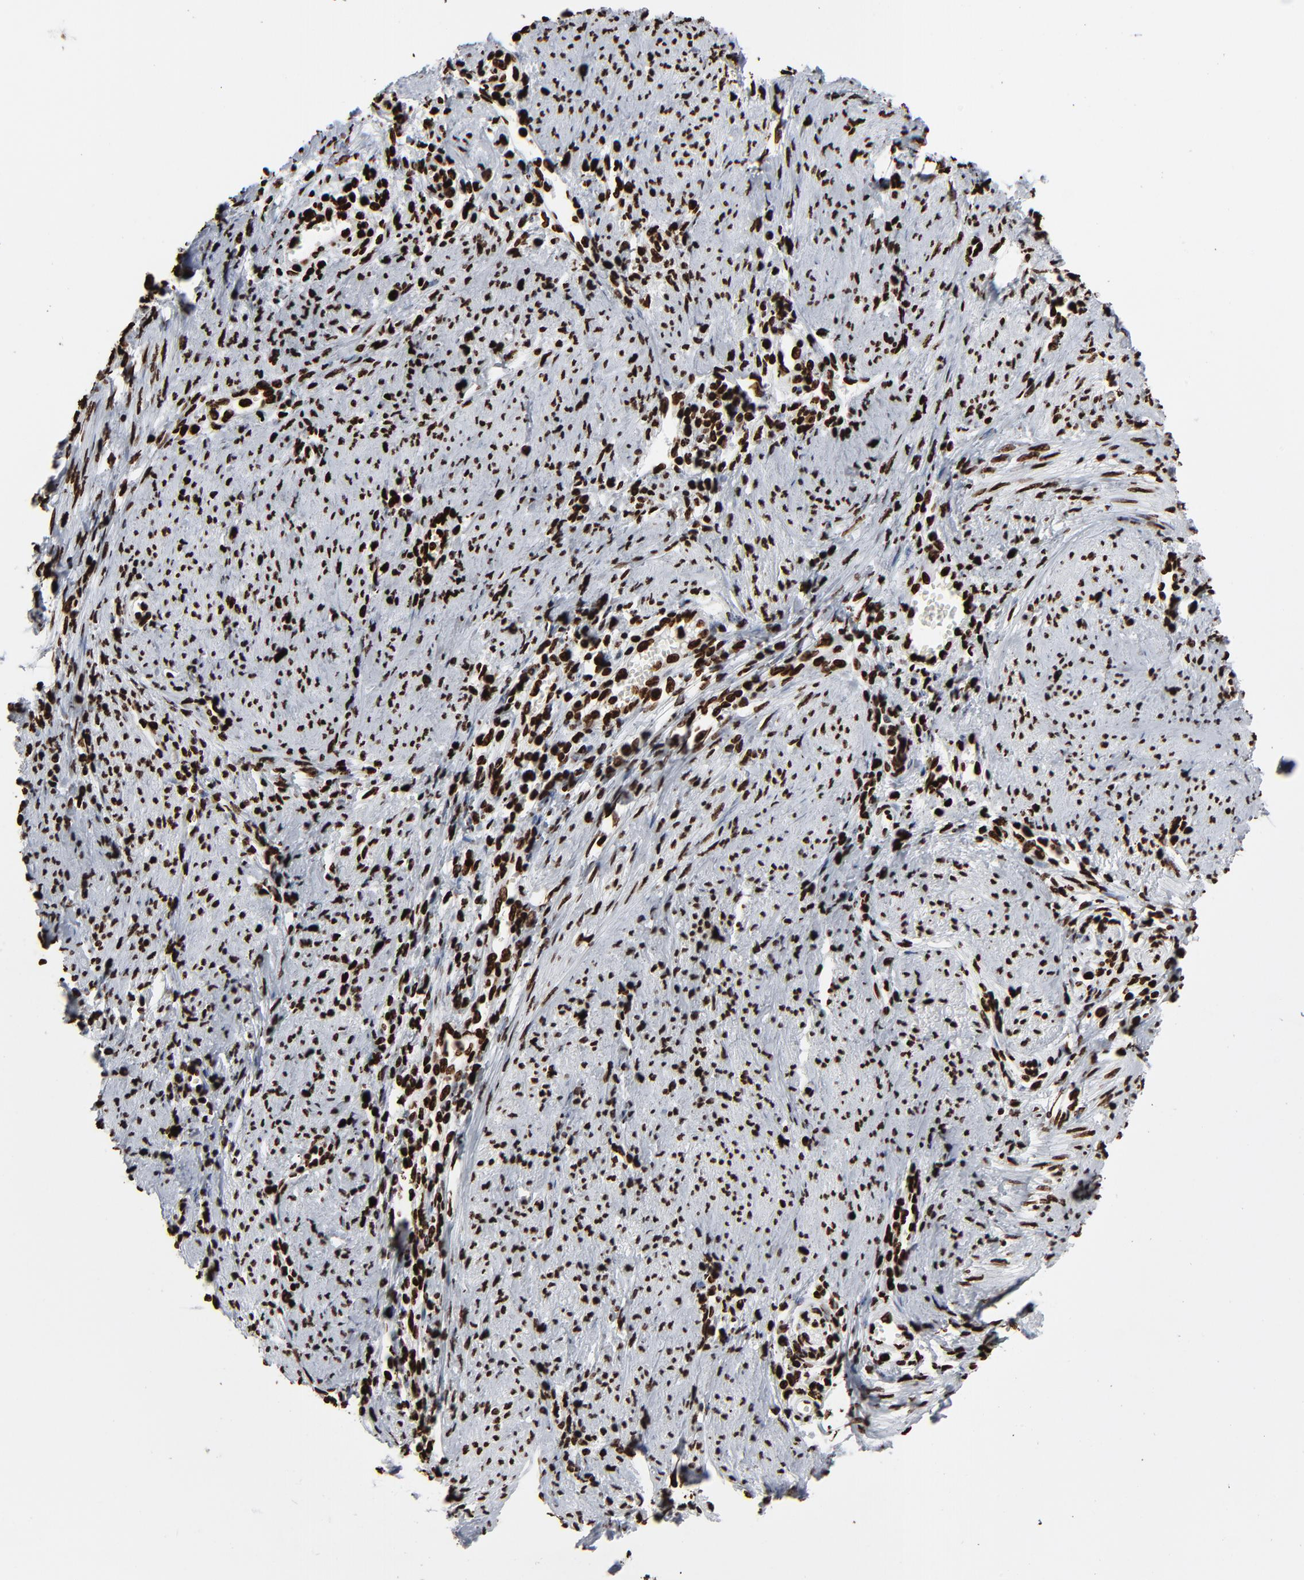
{"staining": {"intensity": "strong", "quantity": ">75%", "location": "nuclear"}, "tissue": "cervical cancer", "cell_type": "Tumor cells", "image_type": "cancer", "snomed": [{"axis": "morphology", "description": "Adenocarcinoma, NOS"}, {"axis": "topography", "description": "Cervix"}], "caption": "Adenocarcinoma (cervical) stained for a protein (brown) displays strong nuclear positive expression in about >75% of tumor cells.", "gene": "H3-4", "patient": {"sex": "female", "age": 36}}